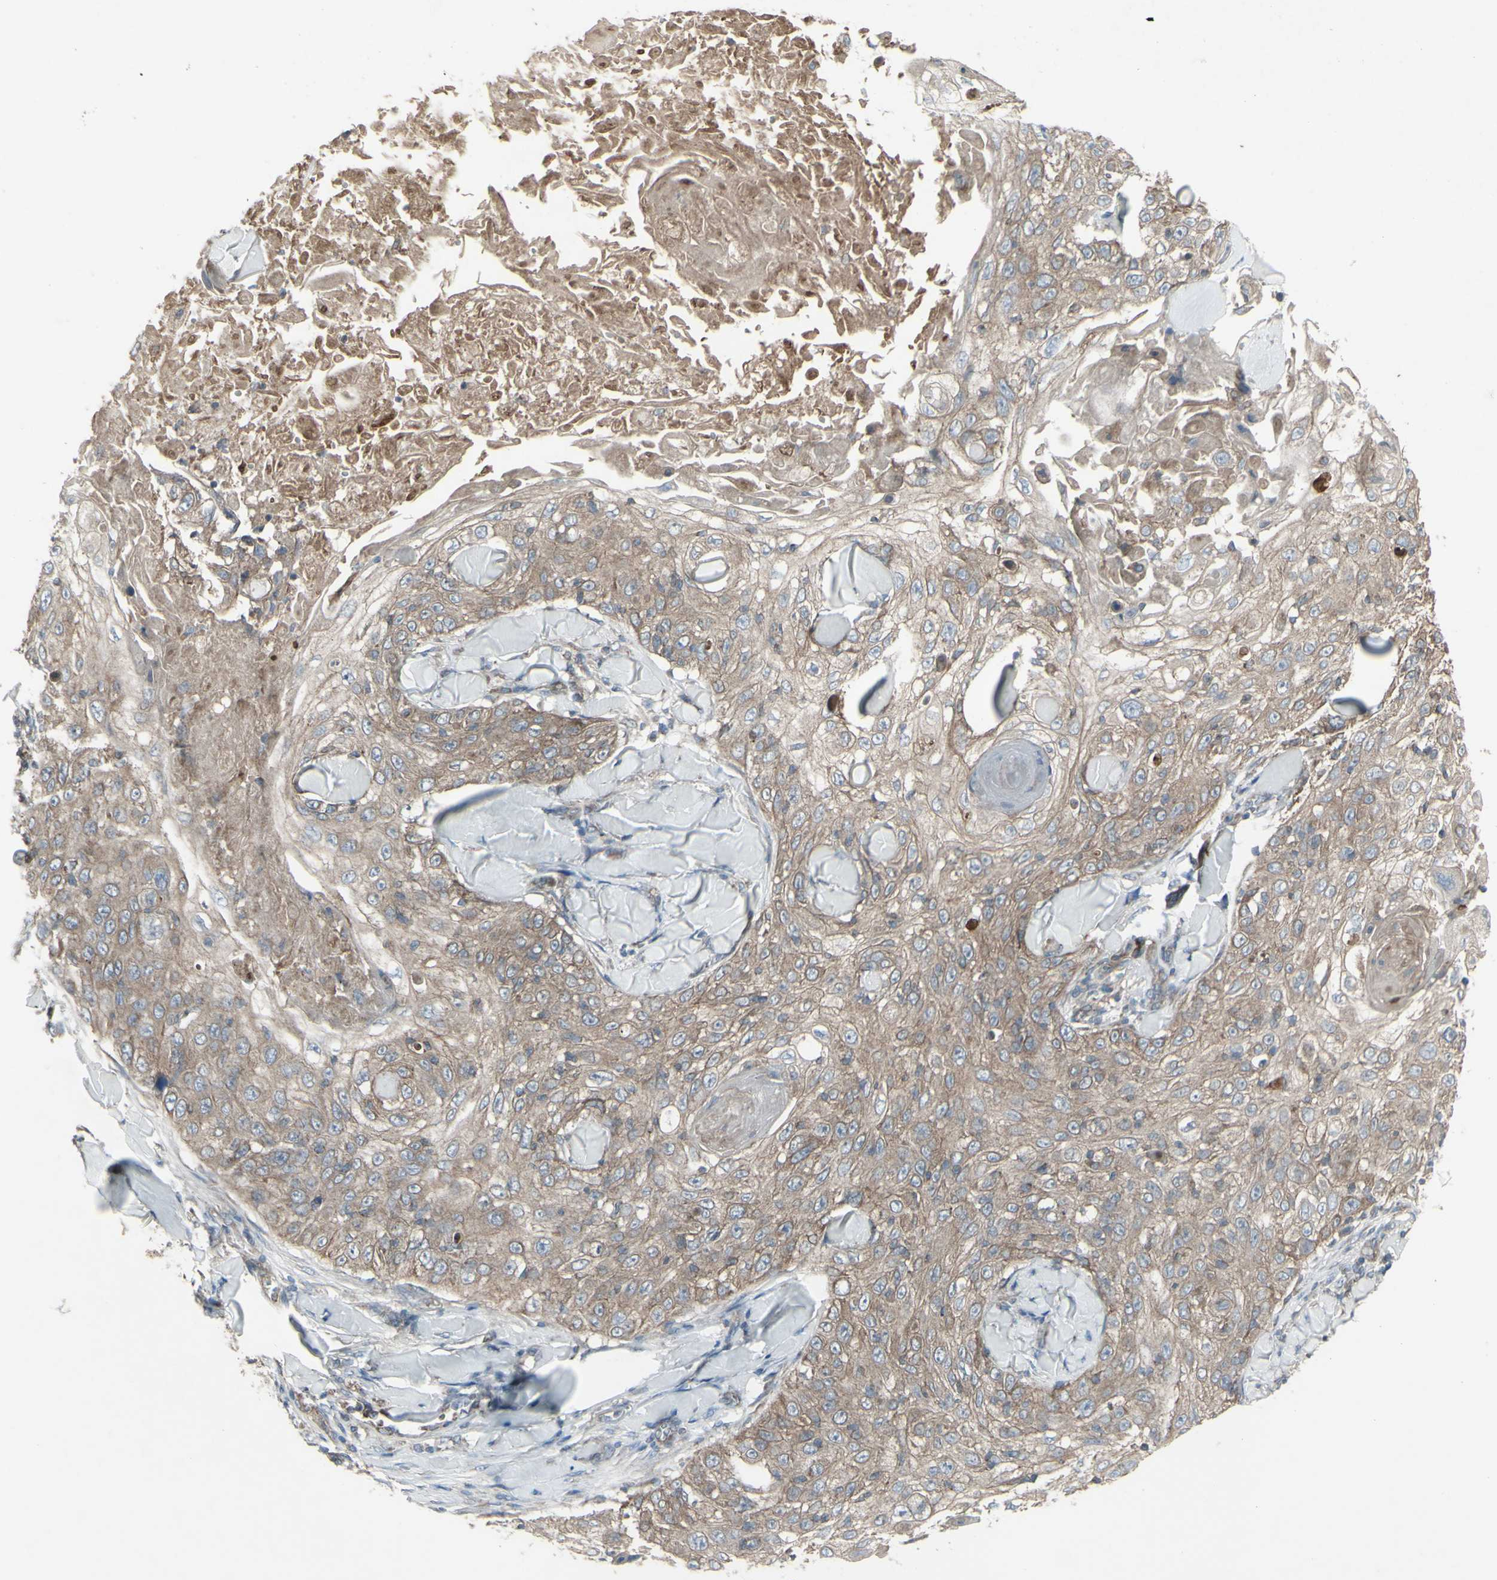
{"staining": {"intensity": "weak", "quantity": ">75%", "location": "cytoplasmic/membranous"}, "tissue": "skin cancer", "cell_type": "Tumor cells", "image_type": "cancer", "snomed": [{"axis": "morphology", "description": "Squamous cell carcinoma, NOS"}, {"axis": "topography", "description": "Skin"}], "caption": "There is low levels of weak cytoplasmic/membranous expression in tumor cells of skin cancer (squamous cell carcinoma), as demonstrated by immunohistochemical staining (brown color).", "gene": "SHC1", "patient": {"sex": "male", "age": 86}}